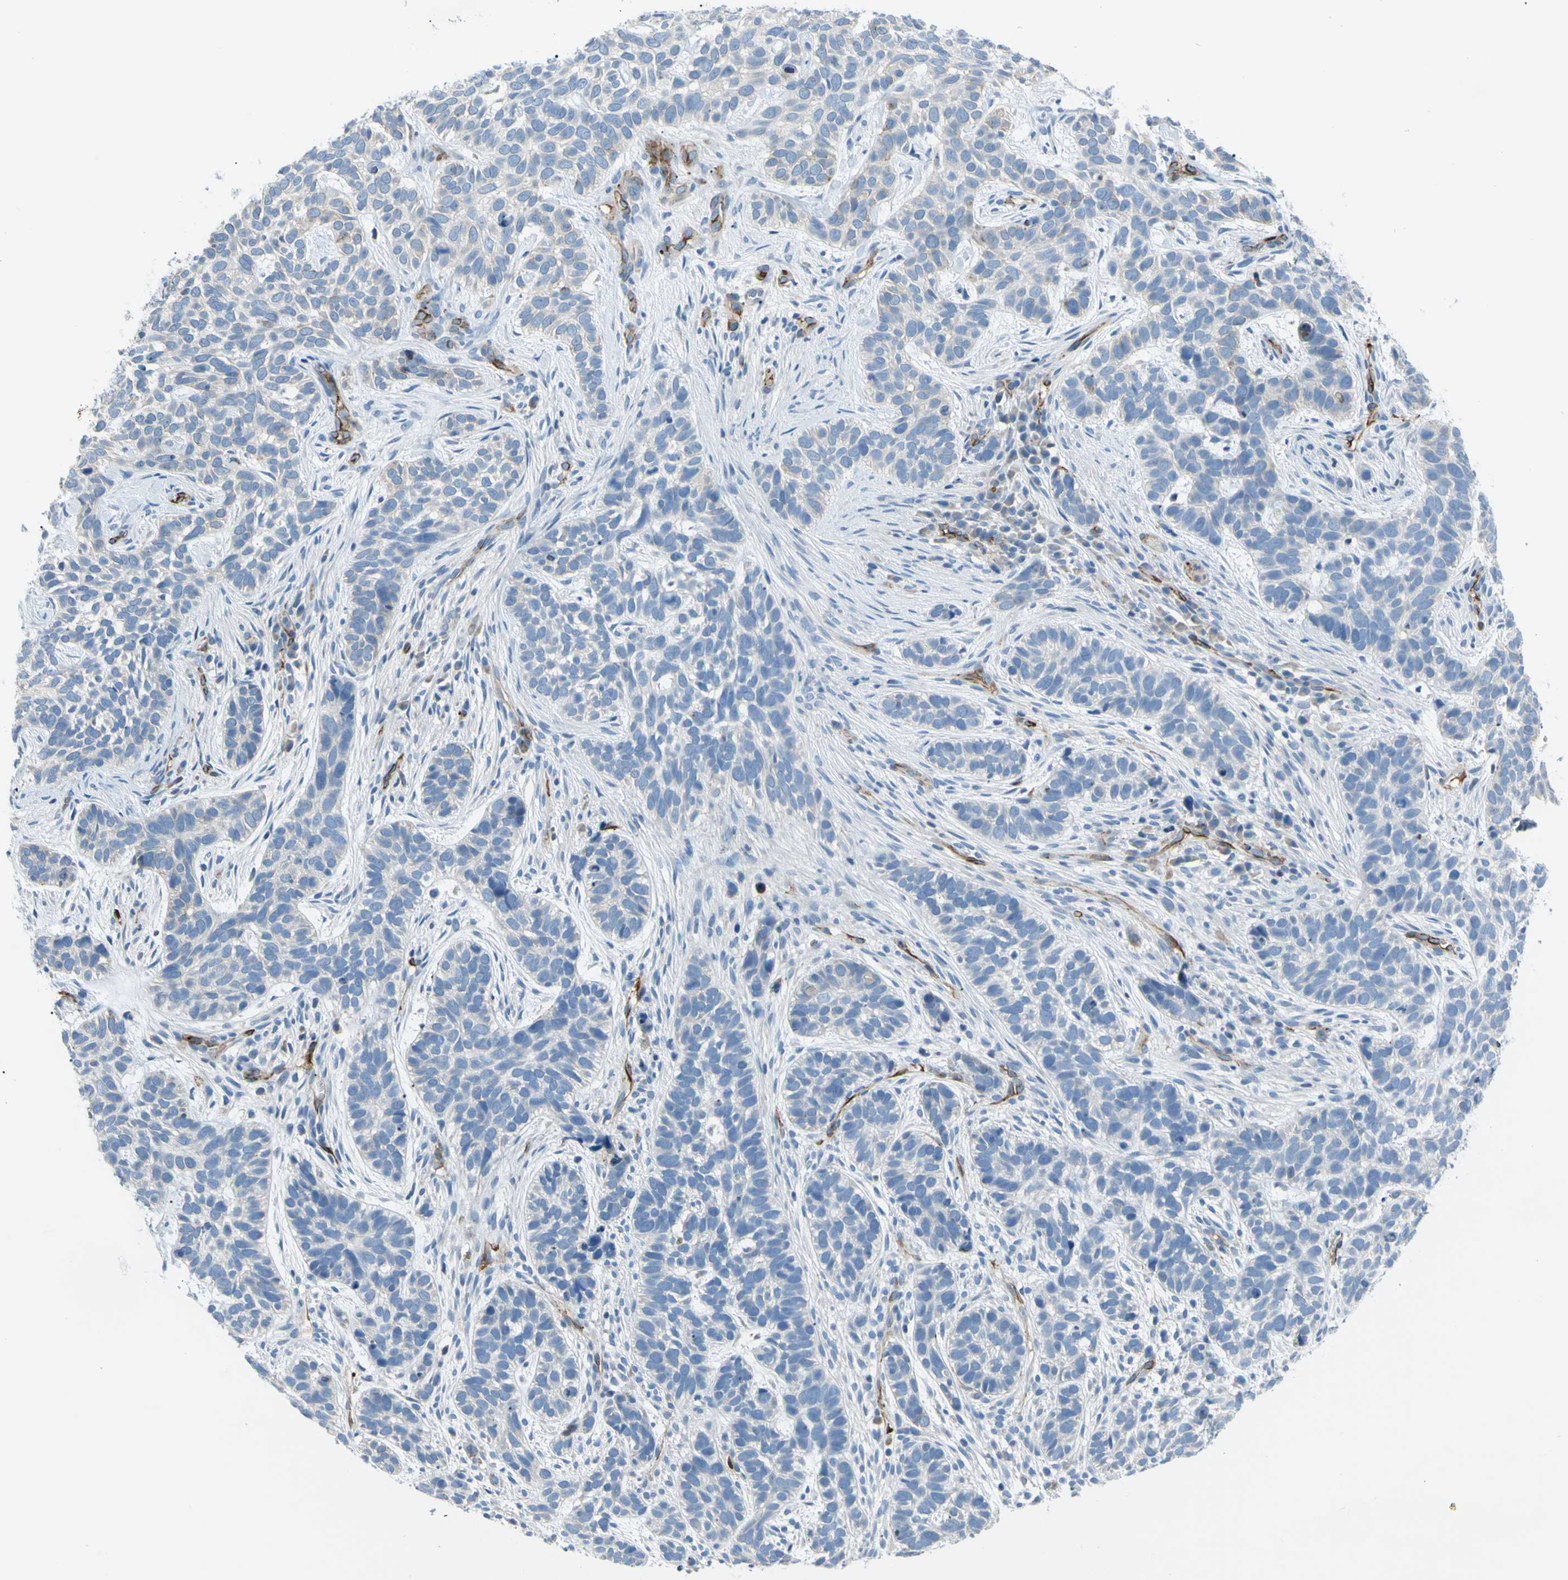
{"staining": {"intensity": "negative", "quantity": "none", "location": "none"}, "tissue": "skin cancer", "cell_type": "Tumor cells", "image_type": "cancer", "snomed": [{"axis": "morphology", "description": "Basal cell carcinoma"}, {"axis": "topography", "description": "Skin"}], "caption": "This is an immunohistochemistry (IHC) image of basal cell carcinoma (skin). There is no expression in tumor cells.", "gene": "PRRG2", "patient": {"sex": "male", "age": 87}}